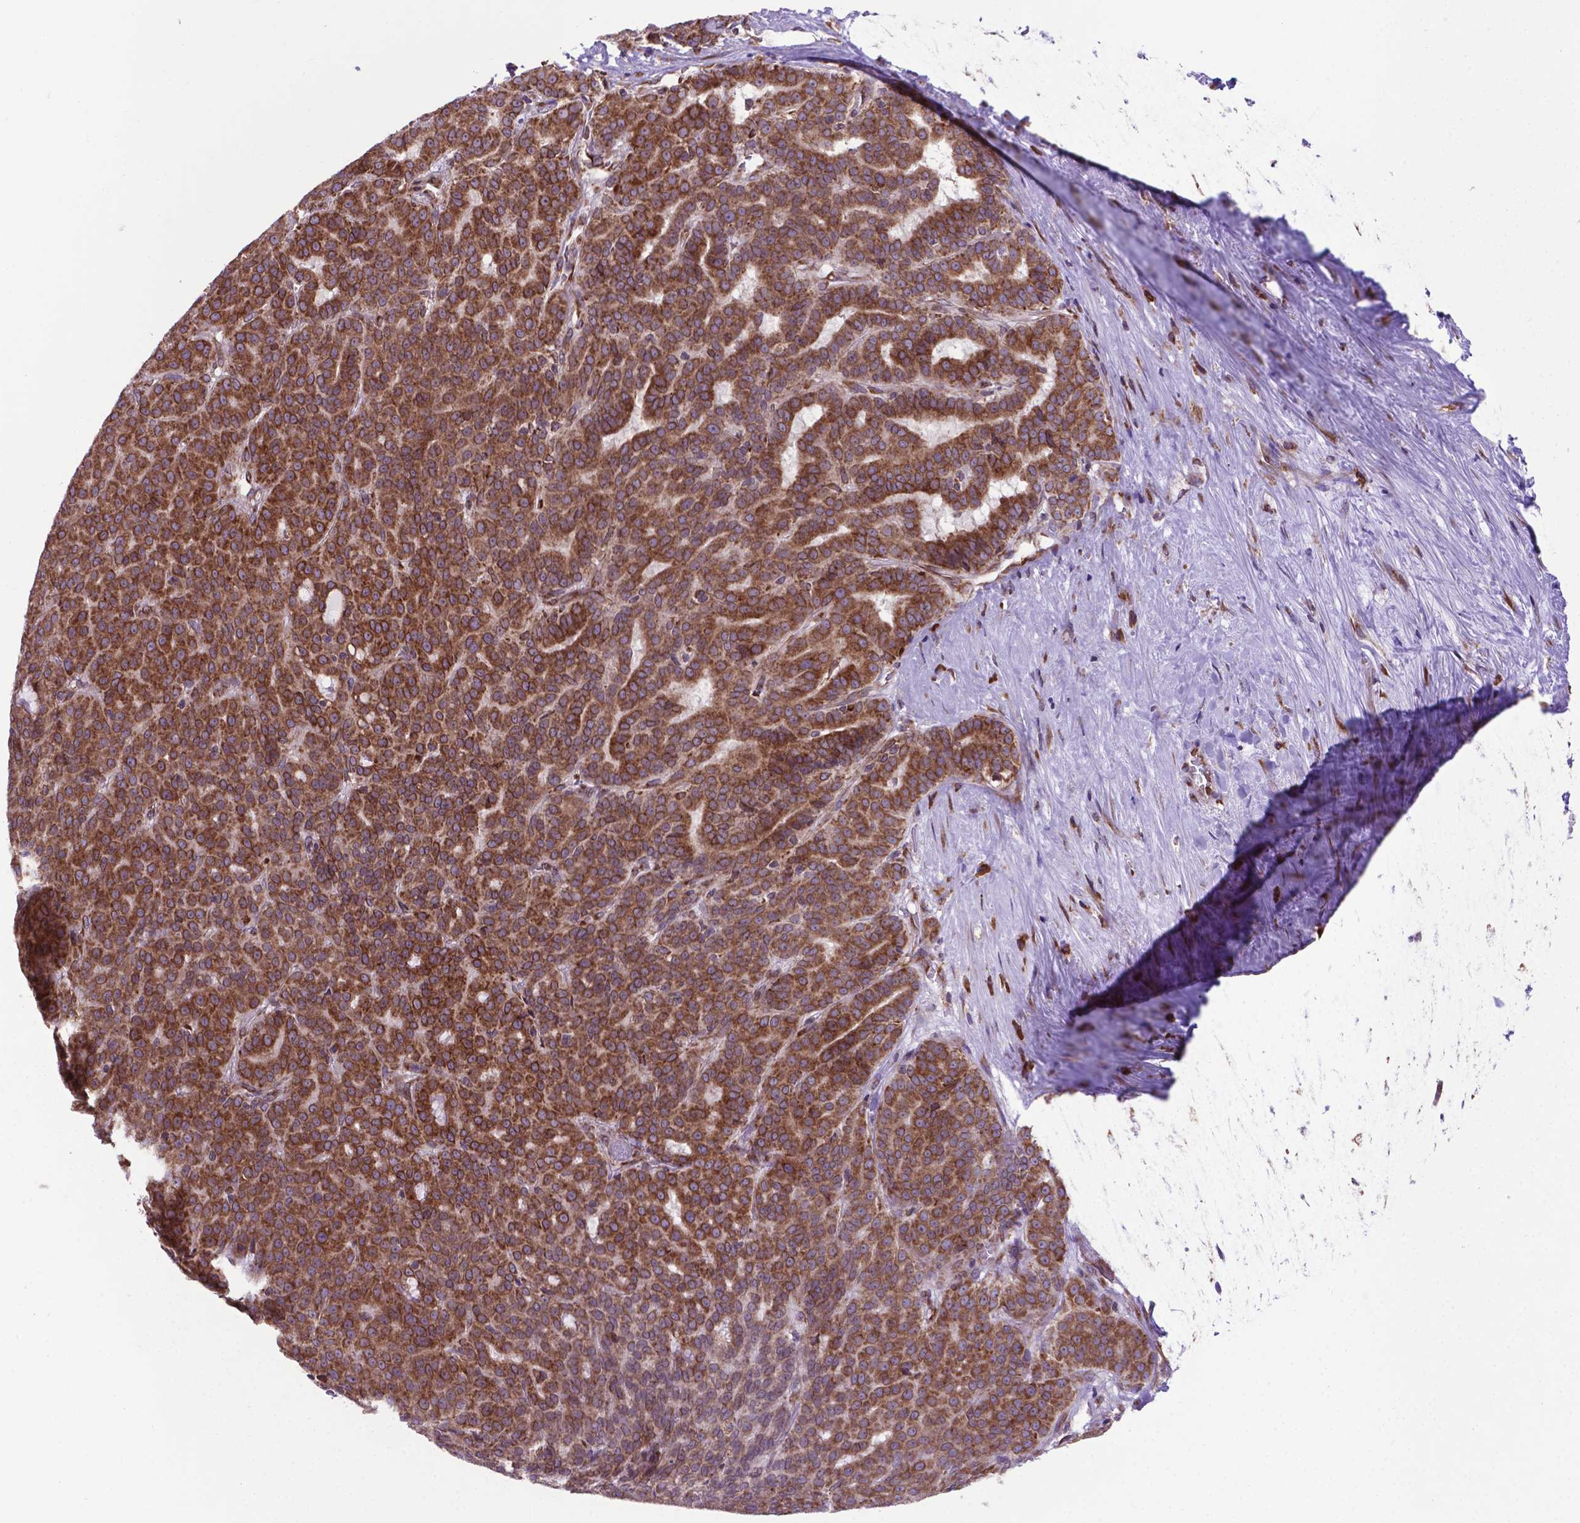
{"staining": {"intensity": "moderate", "quantity": ">75%", "location": "cytoplasmic/membranous"}, "tissue": "liver cancer", "cell_type": "Tumor cells", "image_type": "cancer", "snomed": [{"axis": "morphology", "description": "Cholangiocarcinoma"}, {"axis": "topography", "description": "Liver"}], "caption": "Immunohistochemical staining of human liver cancer reveals moderate cytoplasmic/membranous protein expression in approximately >75% of tumor cells. (DAB = brown stain, brightfield microscopy at high magnification).", "gene": "WDR83OS", "patient": {"sex": "female", "age": 47}}